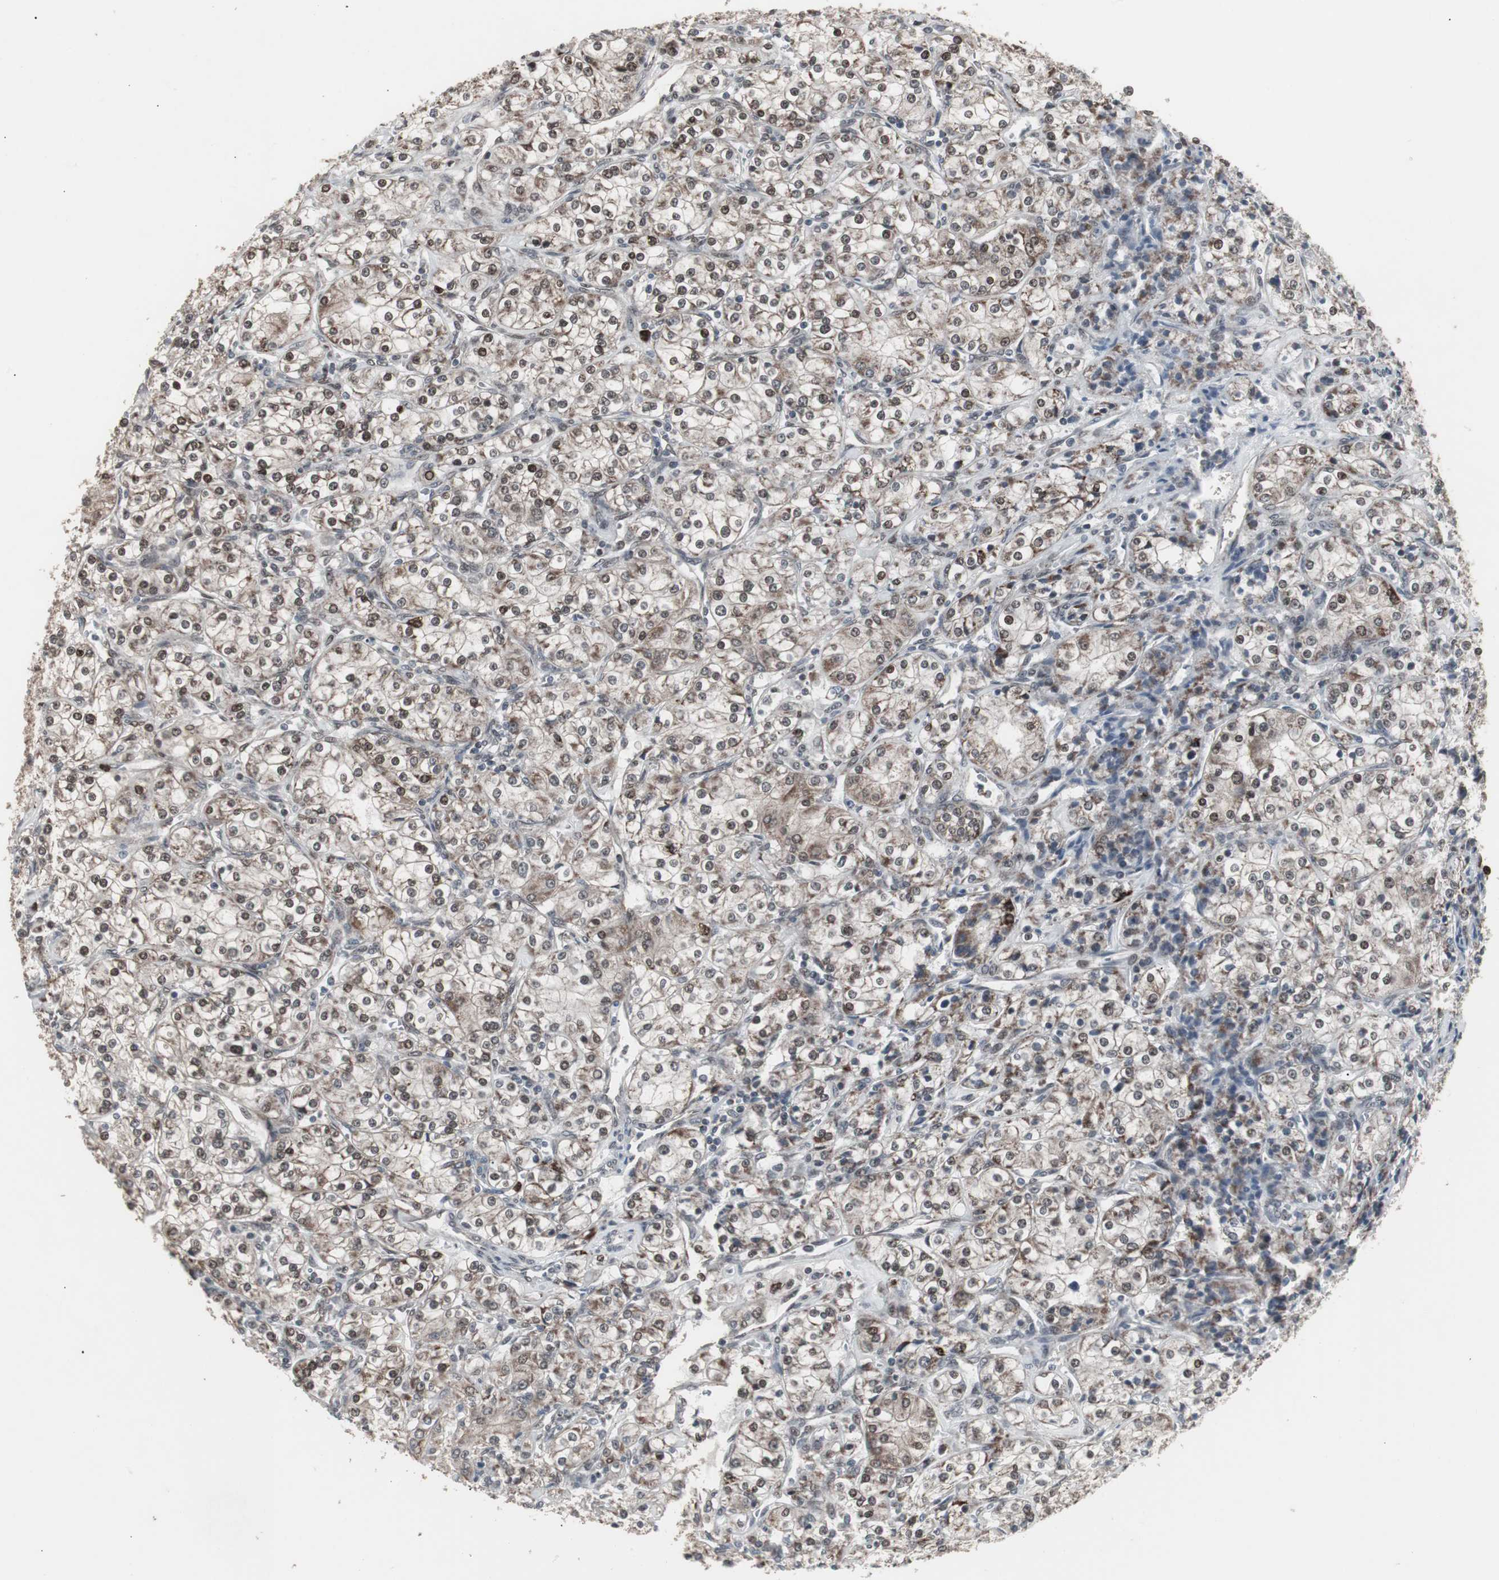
{"staining": {"intensity": "weak", "quantity": ">75%", "location": "cytoplasmic/membranous,nuclear"}, "tissue": "renal cancer", "cell_type": "Tumor cells", "image_type": "cancer", "snomed": [{"axis": "morphology", "description": "Adenocarcinoma, NOS"}, {"axis": "topography", "description": "Kidney"}], "caption": "Immunohistochemistry (IHC) (DAB (3,3'-diaminobenzidine)) staining of renal cancer reveals weak cytoplasmic/membranous and nuclear protein expression in approximately >75% of tumor cells.", "gene": "RXRA", "patient": {"sex": "male", "age": 77}}